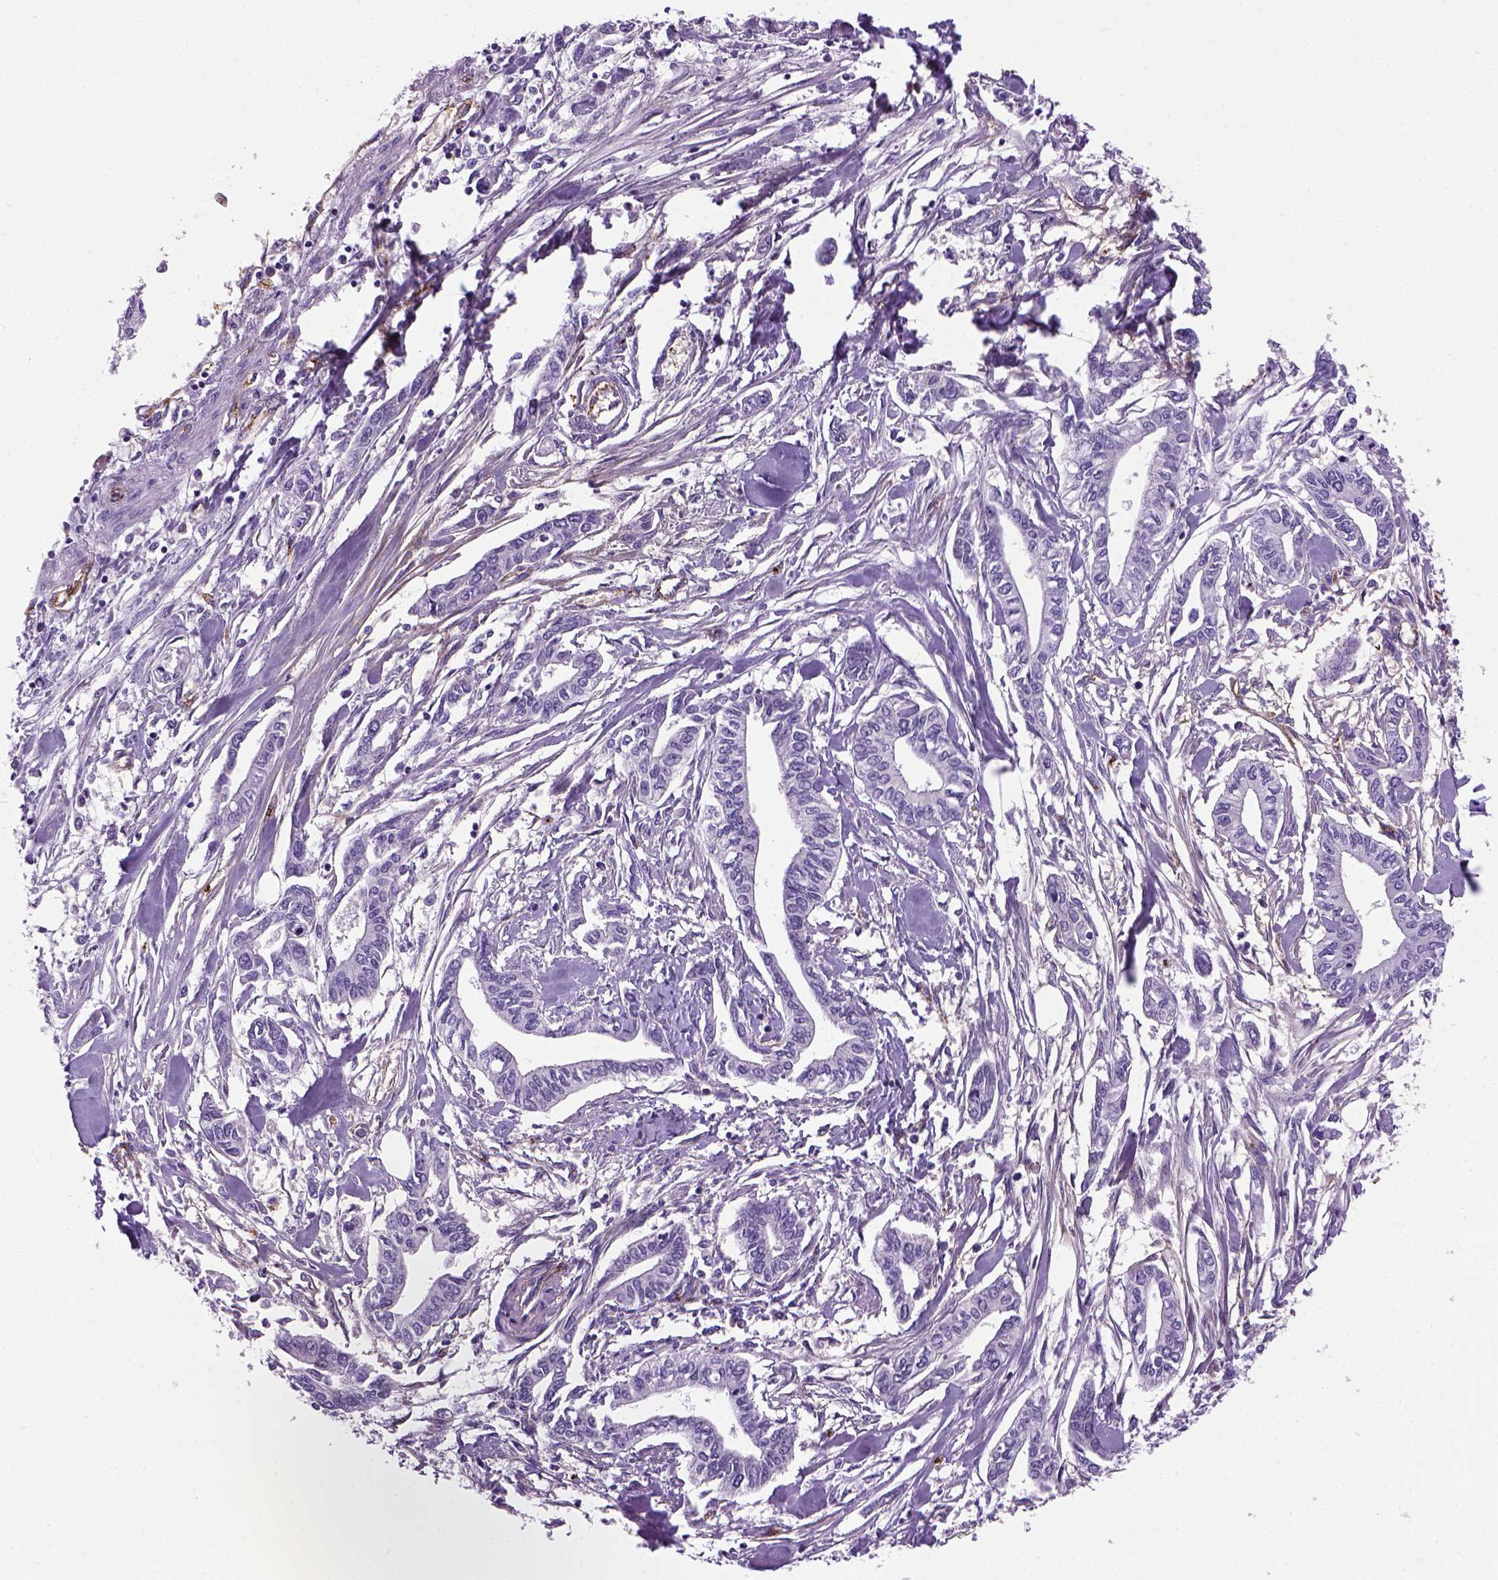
{"staining": {"intensity": "negative", "quantity": "none", "location": "none"}, "tissue": "pancreatic cancer", "cell_type": "Tumor cells", "image_type": "cancer", "snomed": [{"axis": "morphology", "description": "Adenocarcinoma, NOS"}, {"axis": "topography", "description": "Pancreas"}], "caption": "A high-resolution histopathology image shows immunohistochemistry staining of pancreatic adenocarcinoma, which reveals no significant positivity in tumor cells.", "gene": "VWF", "patient": {"sex": "male", "age": 60}}